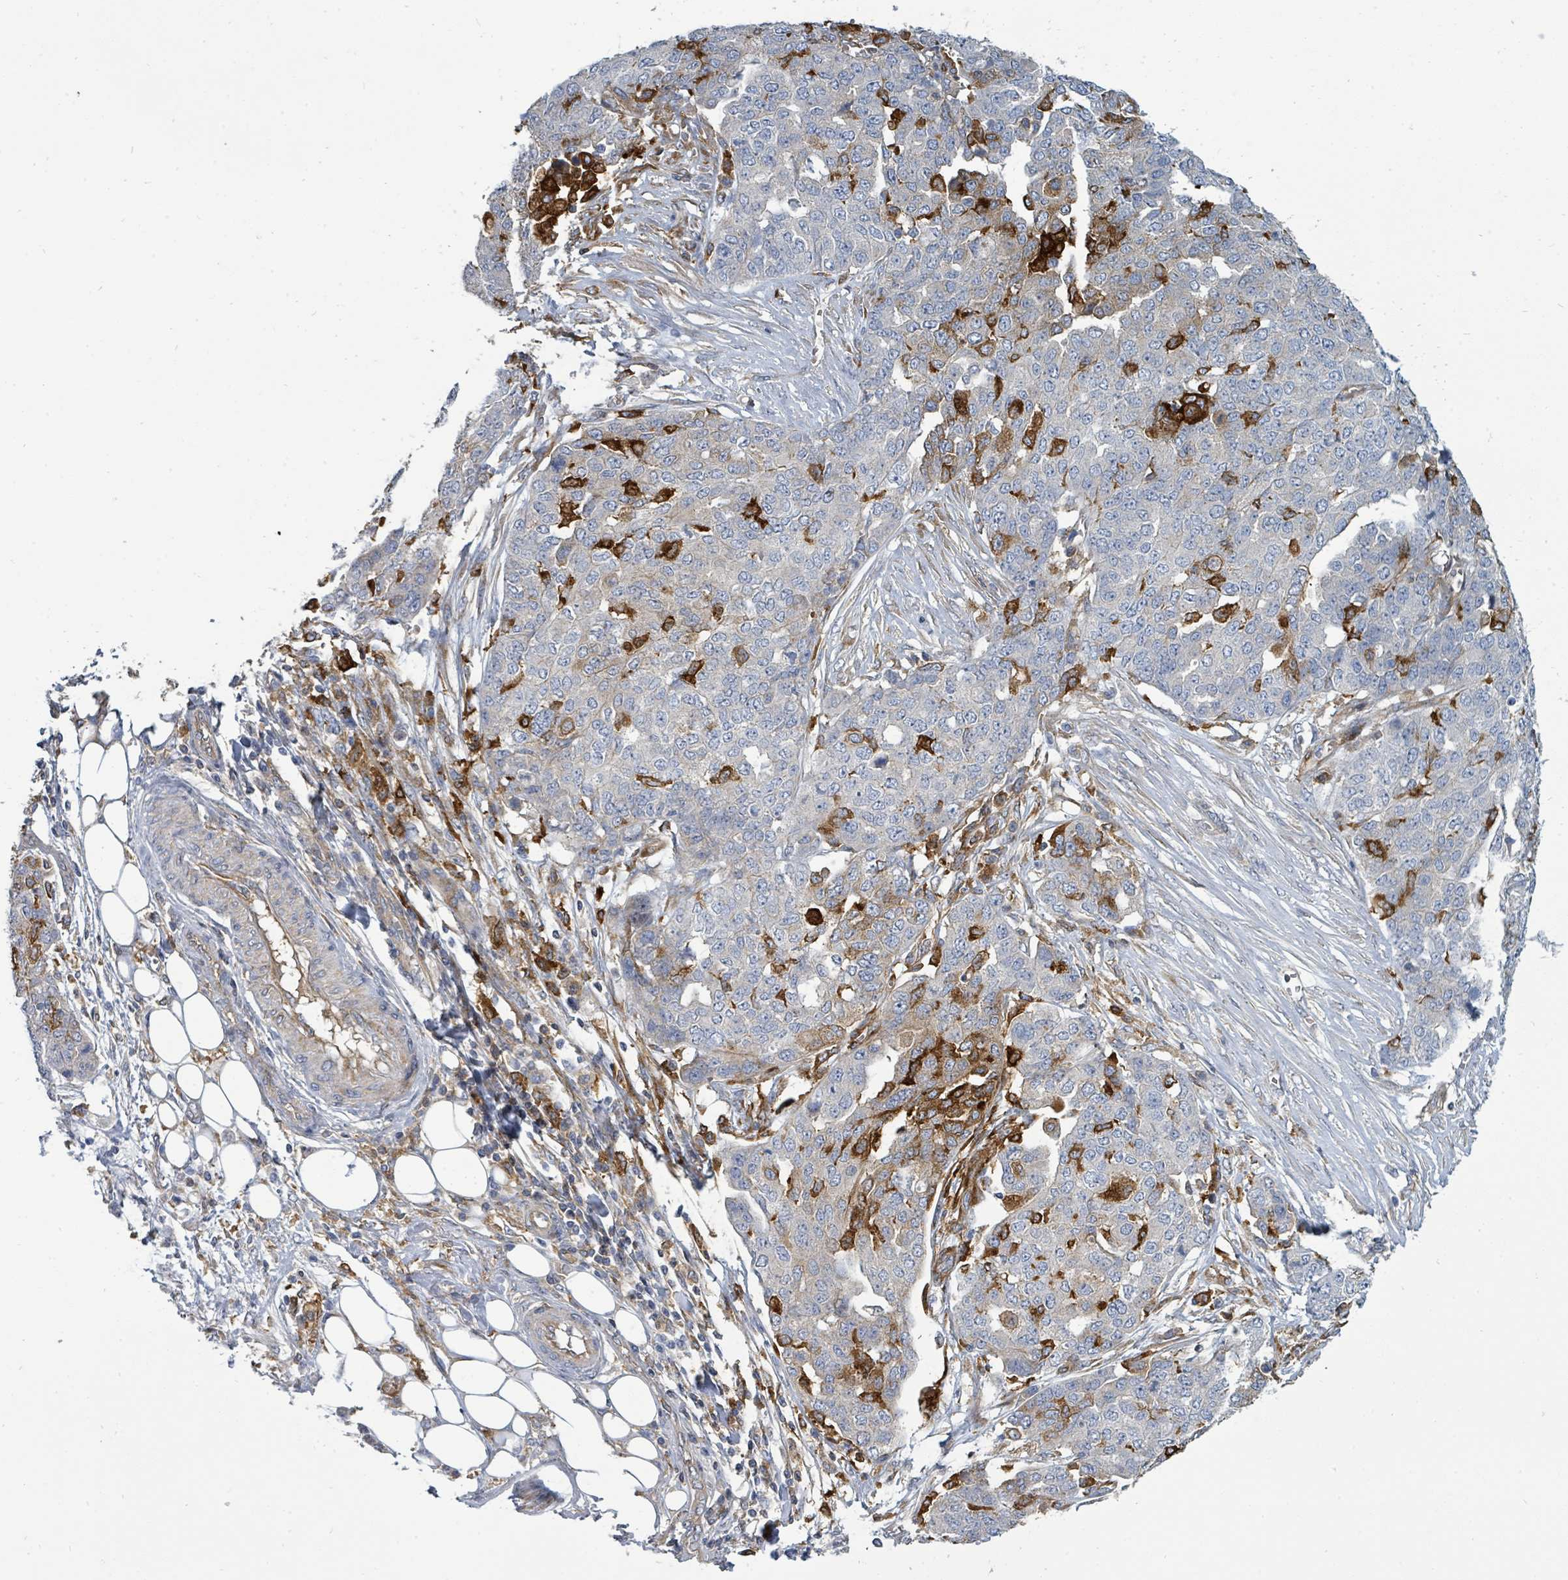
{"staining": {"intensity": "strong", "quantity": "<25%", "location": "cytoplasmic/membranous"}, "tissue": "ovarian cancer", "cell_type": "Tumor cells", "image_type": "cancer", "snomed": [{"axis": "morphology", "description": "Cystadenocarcinoma, serous, NOS"}, {"axis": "topography", "description": "Soft tissue"}, {"axis": "topography", "description": "Ovary"}], "caption": "Immunohistochemical staining of ovarian cancer (serous cystadenocarcinoma) demonstrates strong cytoplasmic/membranous protein positivity in approximately <25% of tumor cells.", "gene": "IFIT1", "patient": {"sex": "female", "age": 57}}